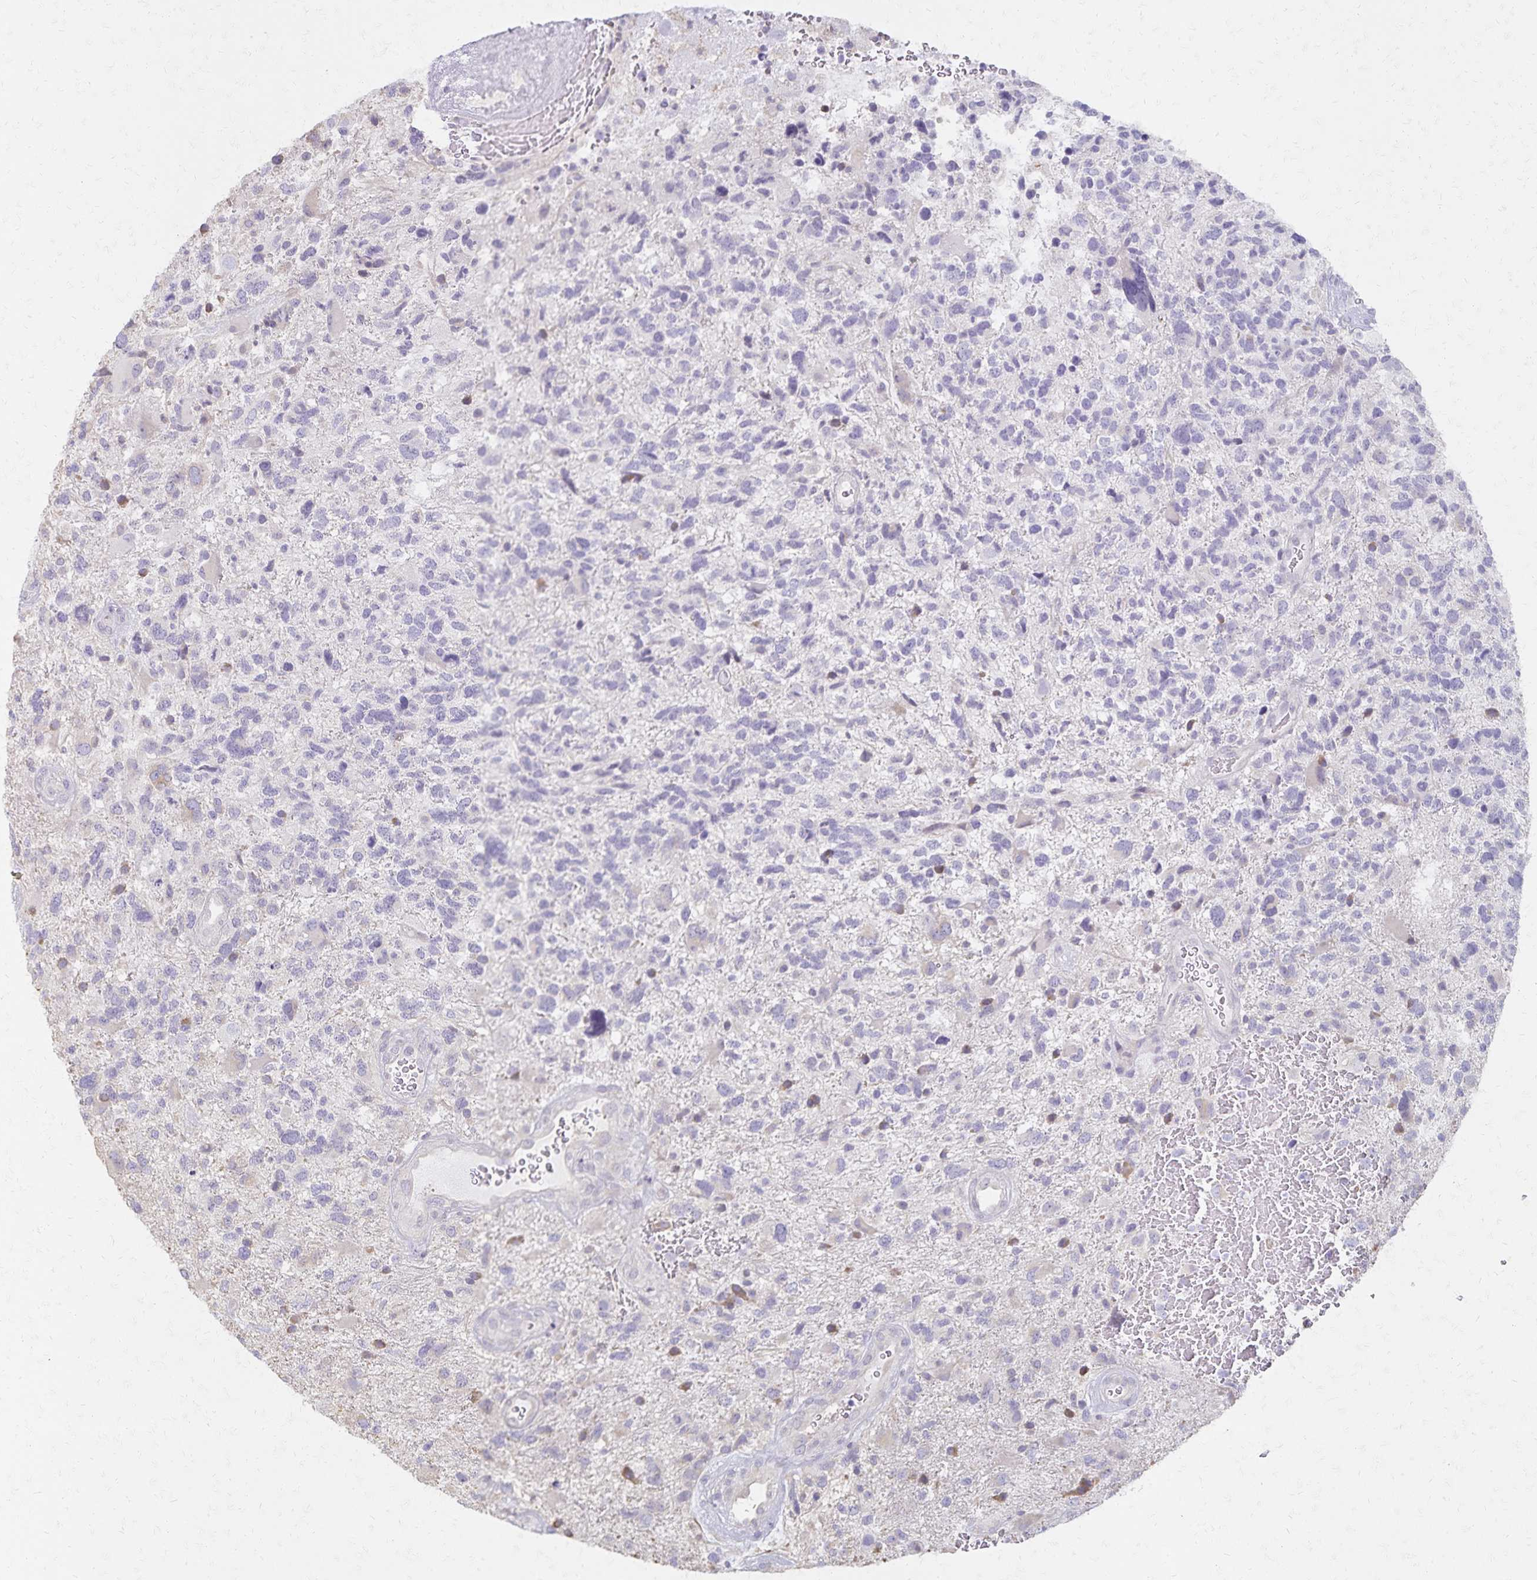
{"staining": {"intensity": "negative", "quantity": "none", "location": "none"}, "tissue": "glioma", "cell_type": "Tumor cells", "image_type": "cancer", "snomed": [{"axis": "morphology", "description": "Glioma, malignant, High grade"}, {"axis": "topography", "description": "Brain"}], "caption": "This is a micrograph of immunohistochemistry staining of glioma, which shows no expression in tumor cells. (Immunohistochemistry (ihc), brightfield microscopy, high magnification).", "gene": "KISS1", "patient": {"sex": "female", "age": 71}}